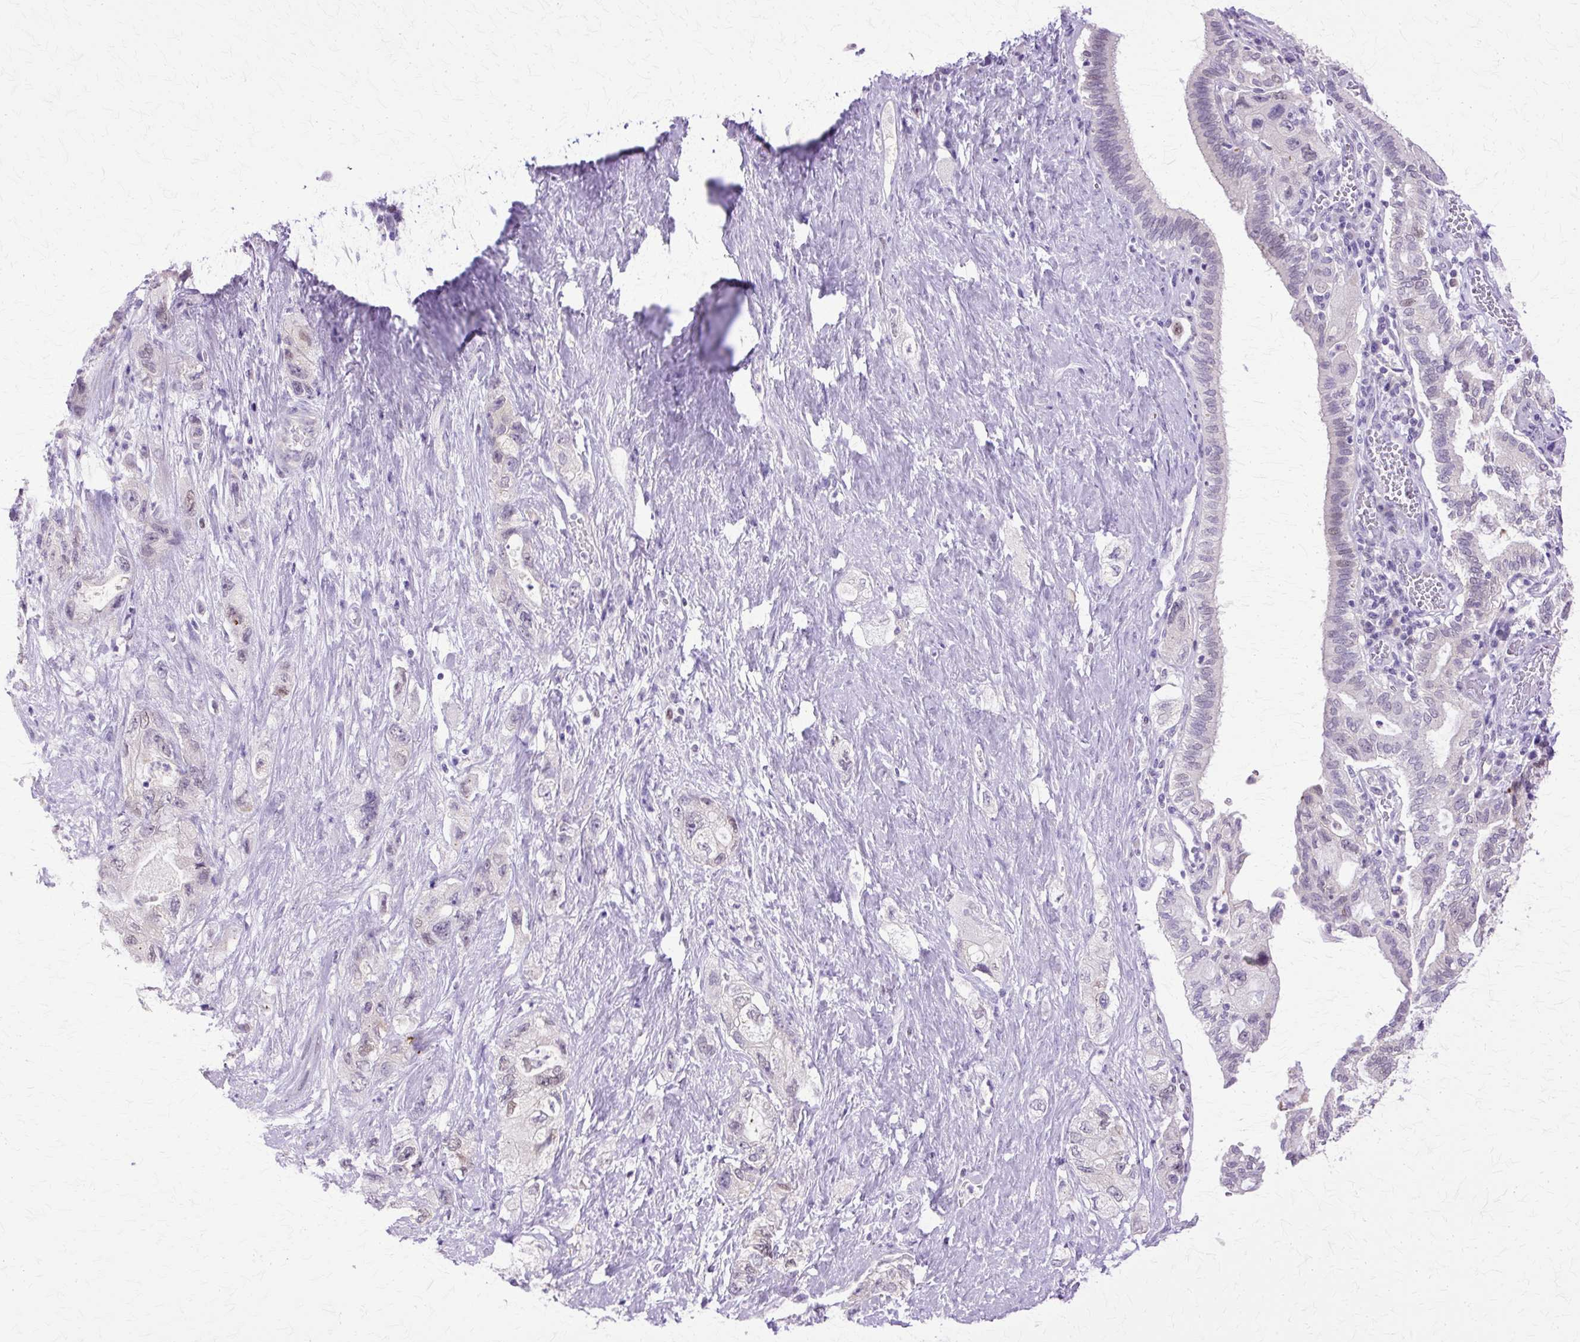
{"staining": {"intensity": "weak", "quantity": "<25%", "location": "nuclear"}, "tissue": "pancreatic cancer", "cell_type": "Tumor cells", "image_type": "cancer", "snomed": [{"axis": "morphology", "description": "Adenocarcinoma, NOS"}, {"axis": "topography", "description": "Pancreas"}], "caption": "This is an immunohistochemistry (IHC) photomicrograph of pancreatic cancer (adenocarcinoma). There is no positivity in tumor cells.", "gene": "HSPA8", "patient": {"sex": "female", "age": 73}}